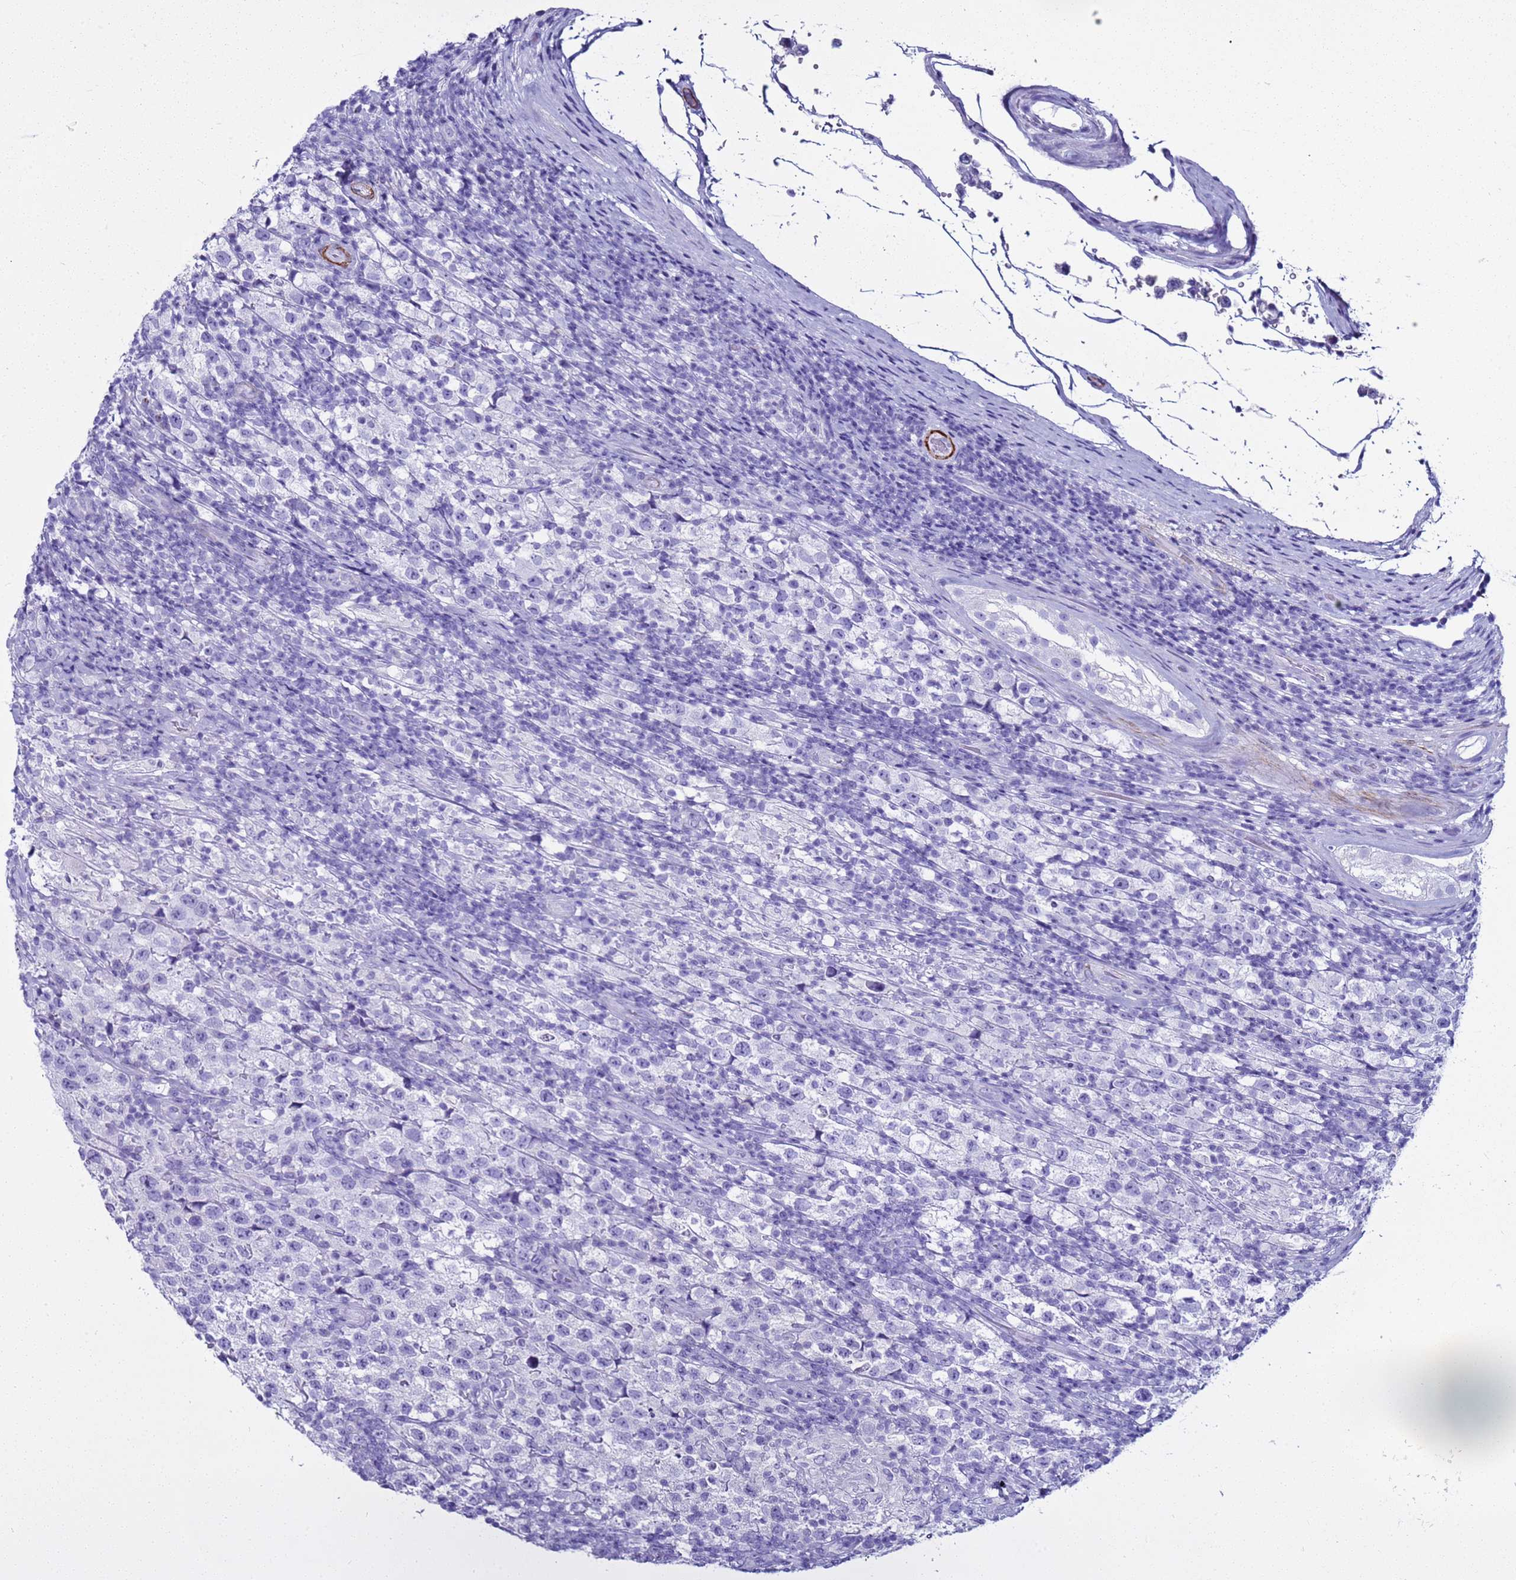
{"staining": {"intensity": "negative", "quantity": "none", "location": "none"}, "tissue": "testis cancer", "cell_type": "Tumor cells", "image_type": "cancer", "snomed": [{"axis": "morphology", "description": "Seminoma, NOS"}, {"axis": "morphology", "description": "Carcinoma, Embryonal, NOS"}, {"axis": "topography", "description": "Testis"}], "caption": "An immunohistochemistry (IHC) photomicrograph of testis embryonal carcinoma is shown. There is no staining in tumor cells of testis embryonal carcinoma.", "gene": "LCMT1", "patient": {"sex": "male", "age": 41}}